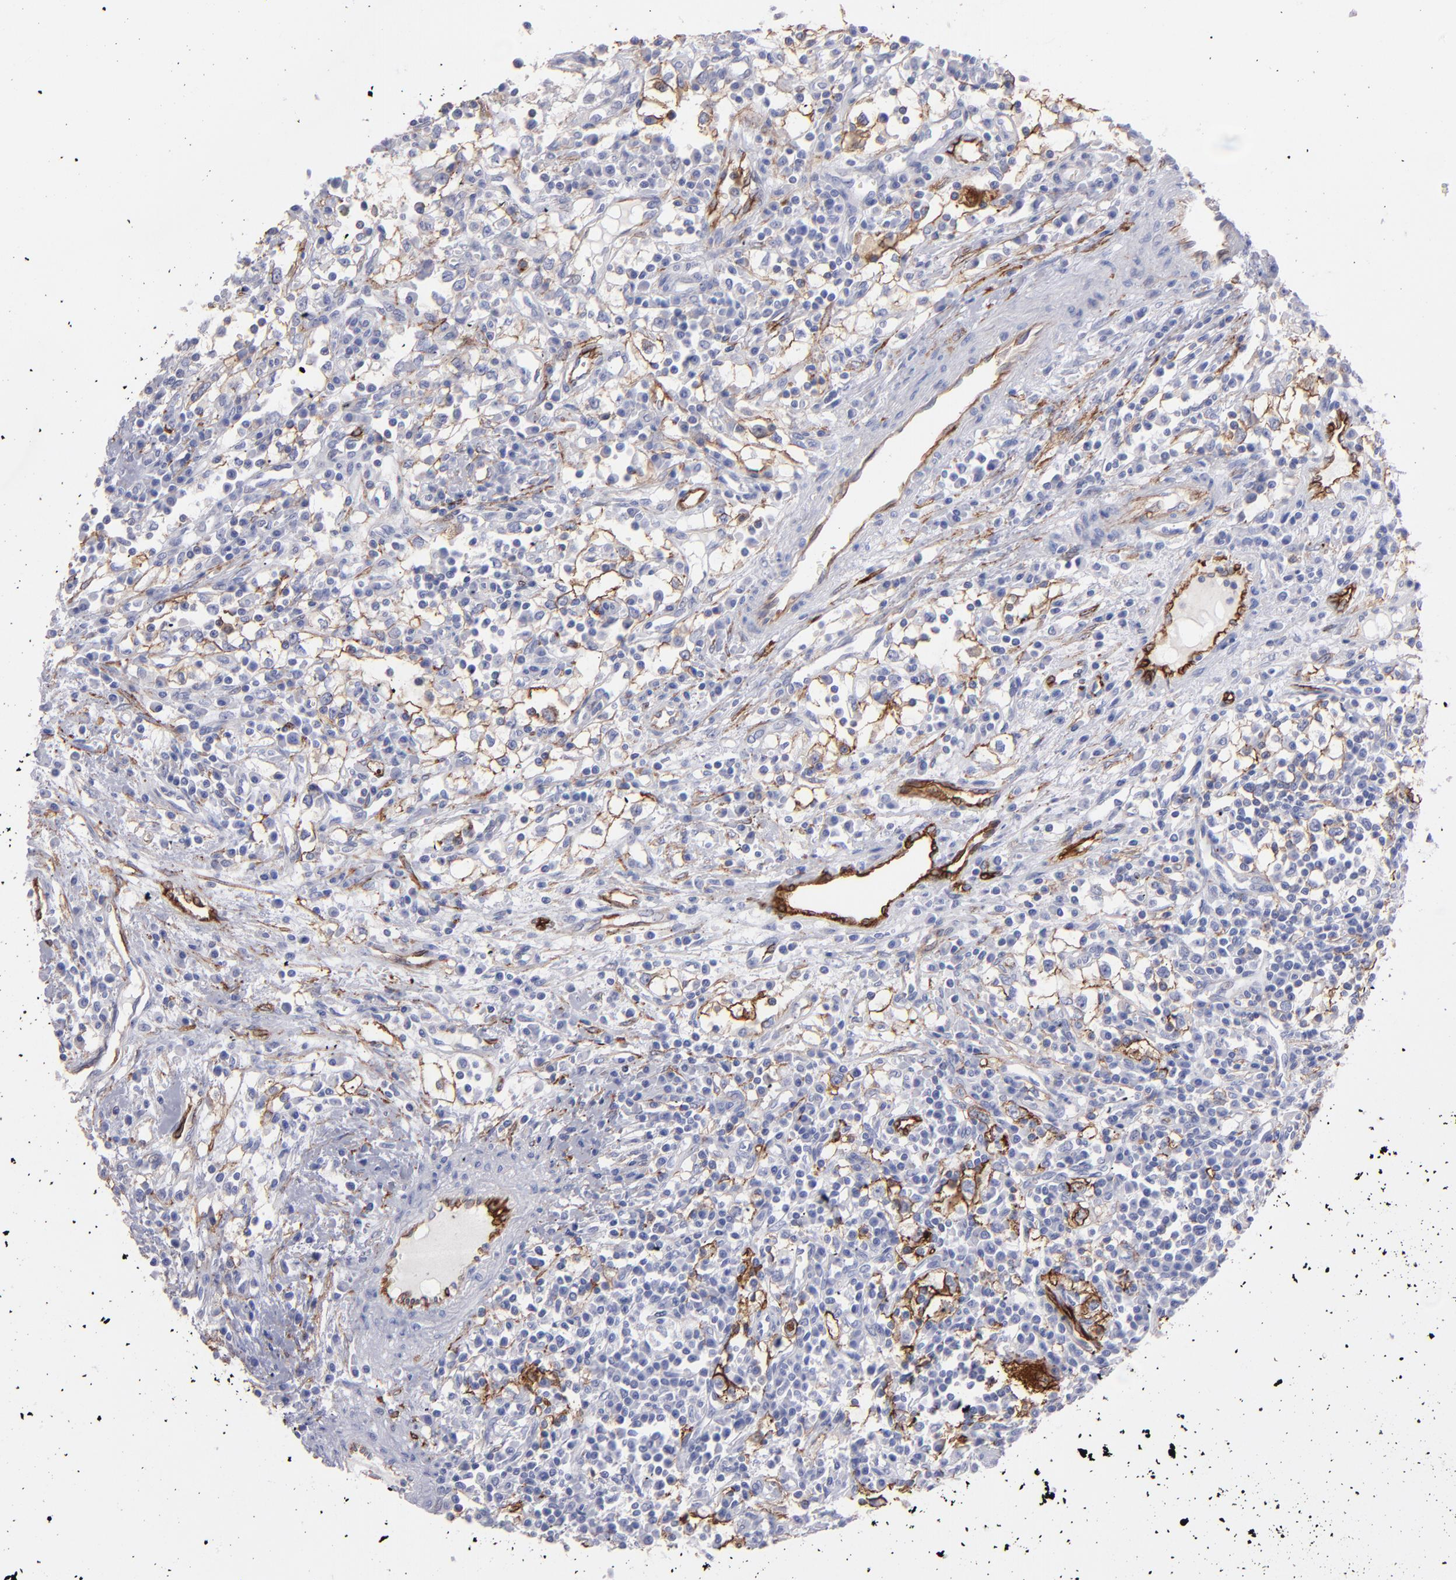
{"staining": {"intensity": "weak", "quantity": "<25%", "location": "cytoplasmic/membranous"}, "tissue": "renal cancer", "cell_type": "Tumor cells", "image_type": "cancer", "snomed": [{"axis": "morphology", "description": "Adenocarcinoma, NOS"}, {"axis": "topography", "description": "Kidney"}], "caption": "Renal cancer was stained to show a protein in brown. There is no significant staining in tumor cells. The staining was performed using DAB to visualize the protein expression in brown, while the nuclei were stained in blue with hematoxylin (Magnification: 20x).", "gene": "AHNAK2", "patient": {"sex": "male", "age": 82}}